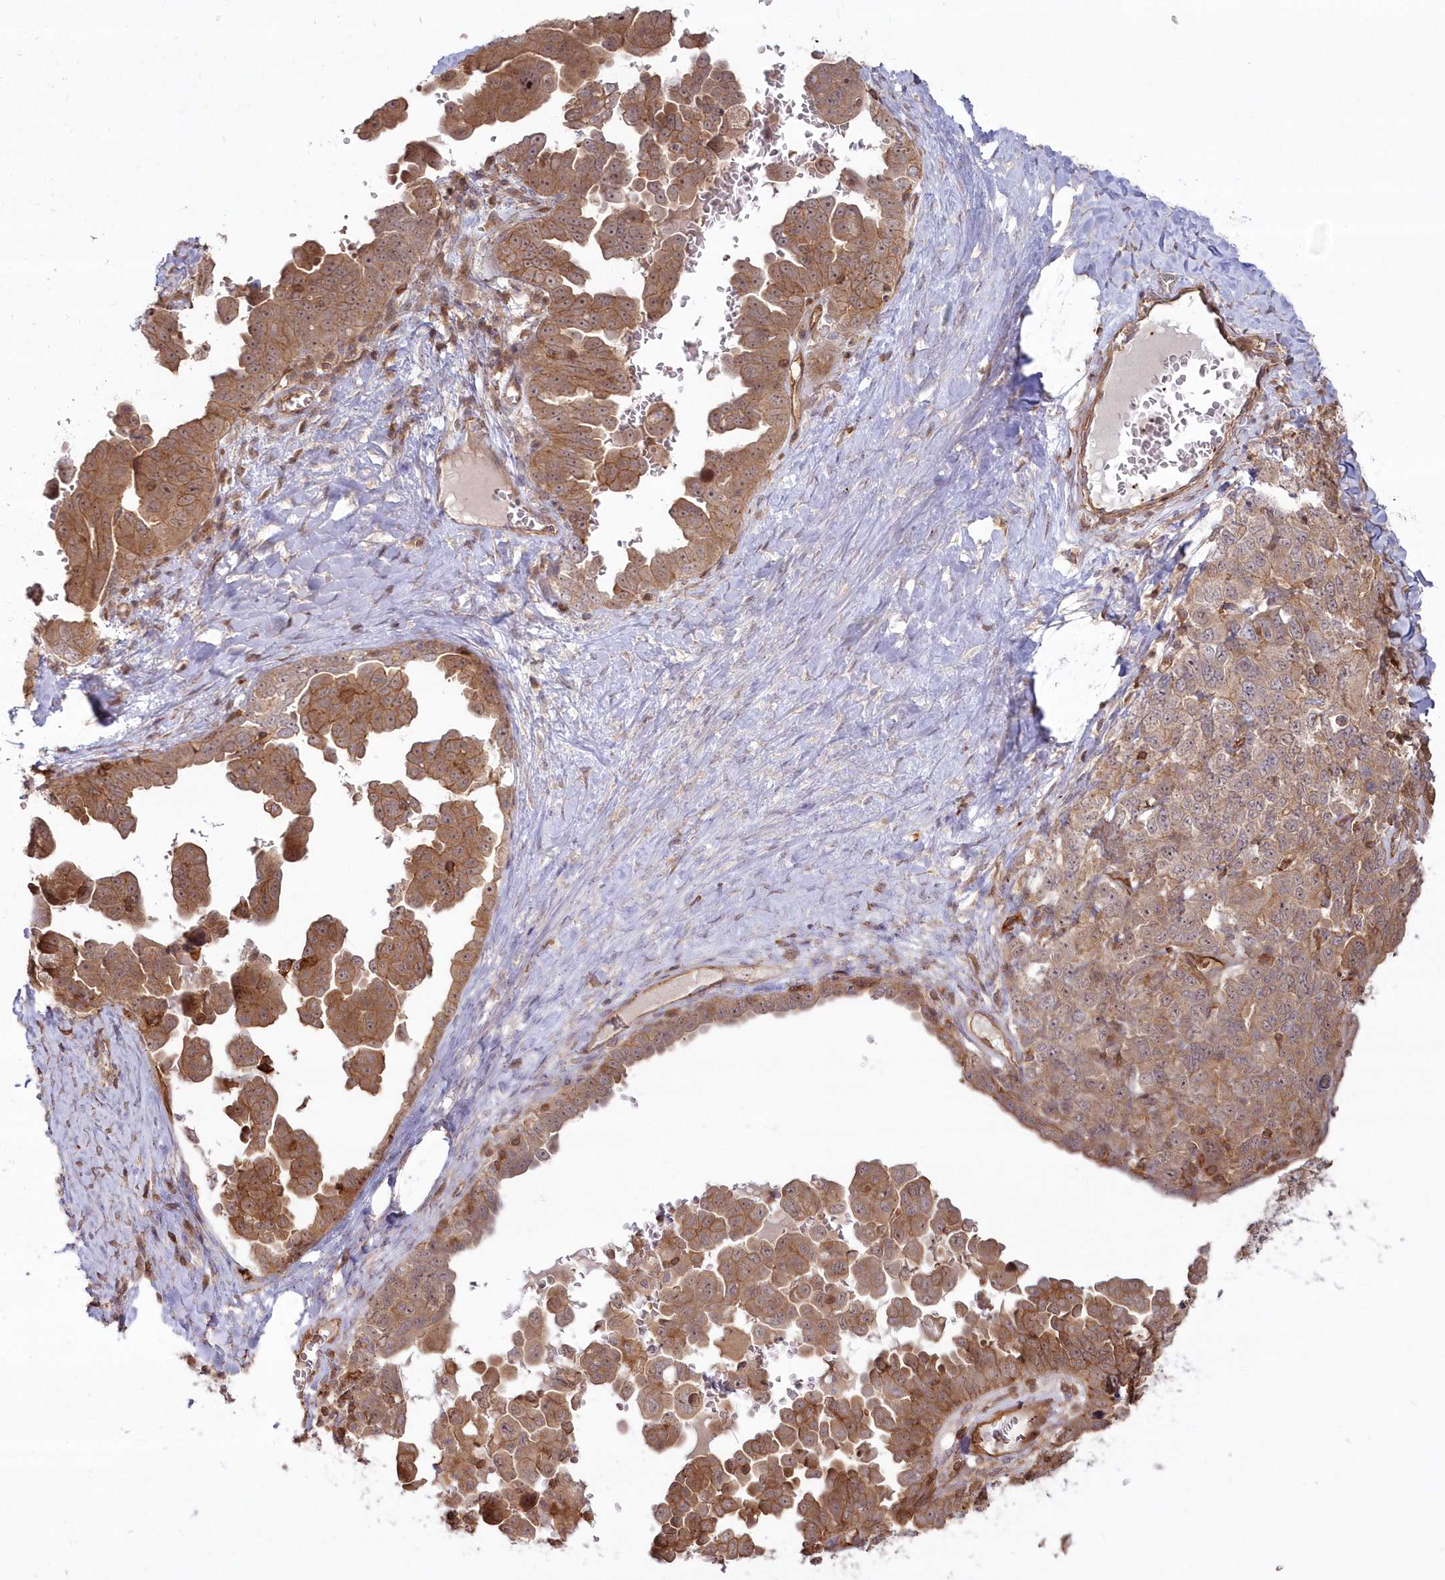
{"staining": {"intensity": "moderate", "quantity": ">75%", "location": "cytoplasmic/membranous"}, "tissue": "ovarian cancer", "cell_type": "Tumor cells", "image_type": "cancer", "snomed": [{"axis": "morphology", "description": "Carcinoma, endometroid"}, {"axis": "topography", "description": "Ovary"}], "caption": "Immunohistochemical staining of ovarian cancer displays moderate cytoplasmic/membranous protein staining in about >75% of tumor cells.", "gene": "RGCC", "patient": {"sex": "female", "age": 62}}